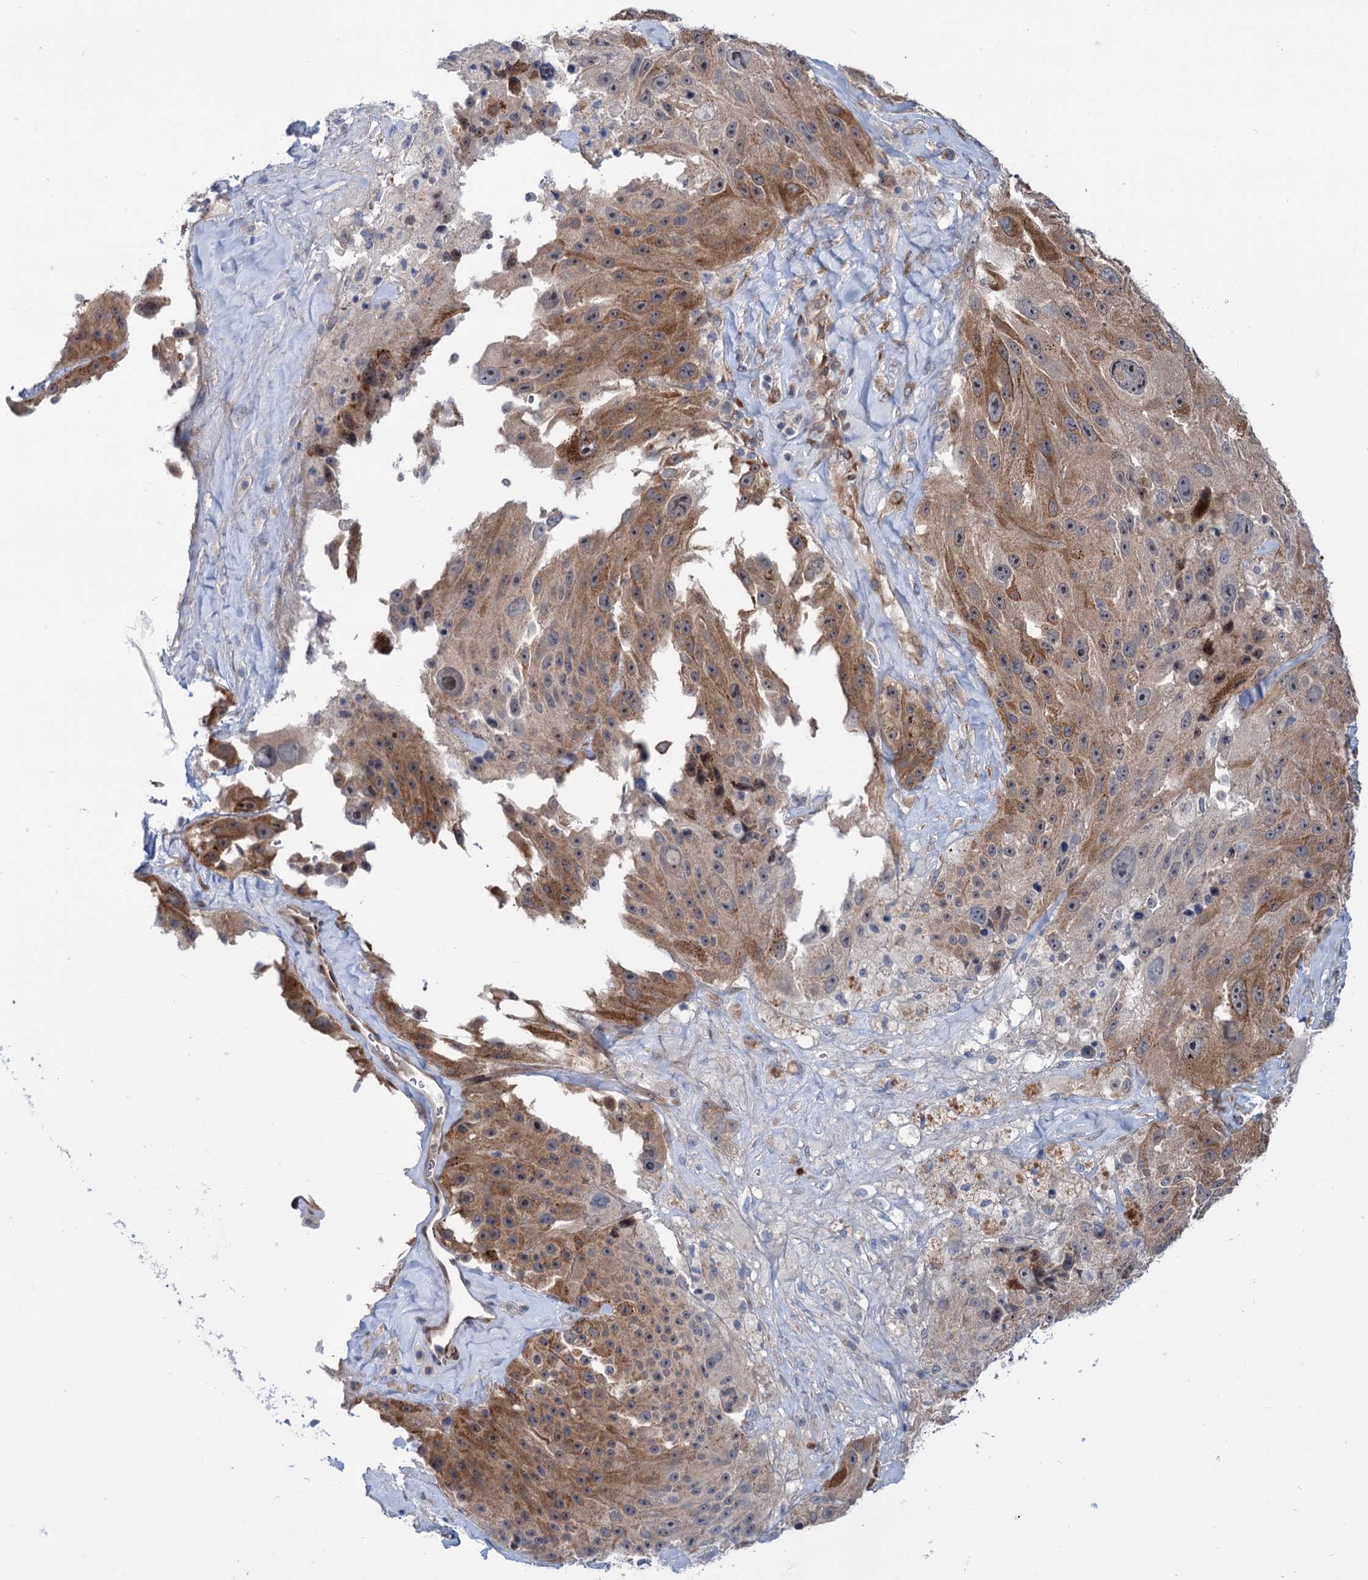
{"staining": {"intensity": "moderate", "quantity": ">75%", "location": "cytoplasmic/membranous"}, "tissue": "melanoma", "cell_type": "Tumor cells", "image_type": "cancer", "snomed": [{"axis": "morphology", "description": "Malignant melanoma, Metastatic site"}, {"axis": "topography", "description": "Lymph node"}], "caption": "Moderate cytoplasmic/membranous positivity is appreciated in approximately >75% of tumor cells in malignant melanoma (metastatic site). (DAB (3,3'-diaminobenzidine) = brown stain, brightfield microscopy at high magnification).", "gene": "ELP4", "patient": {"sex": "male", "age": 62}}